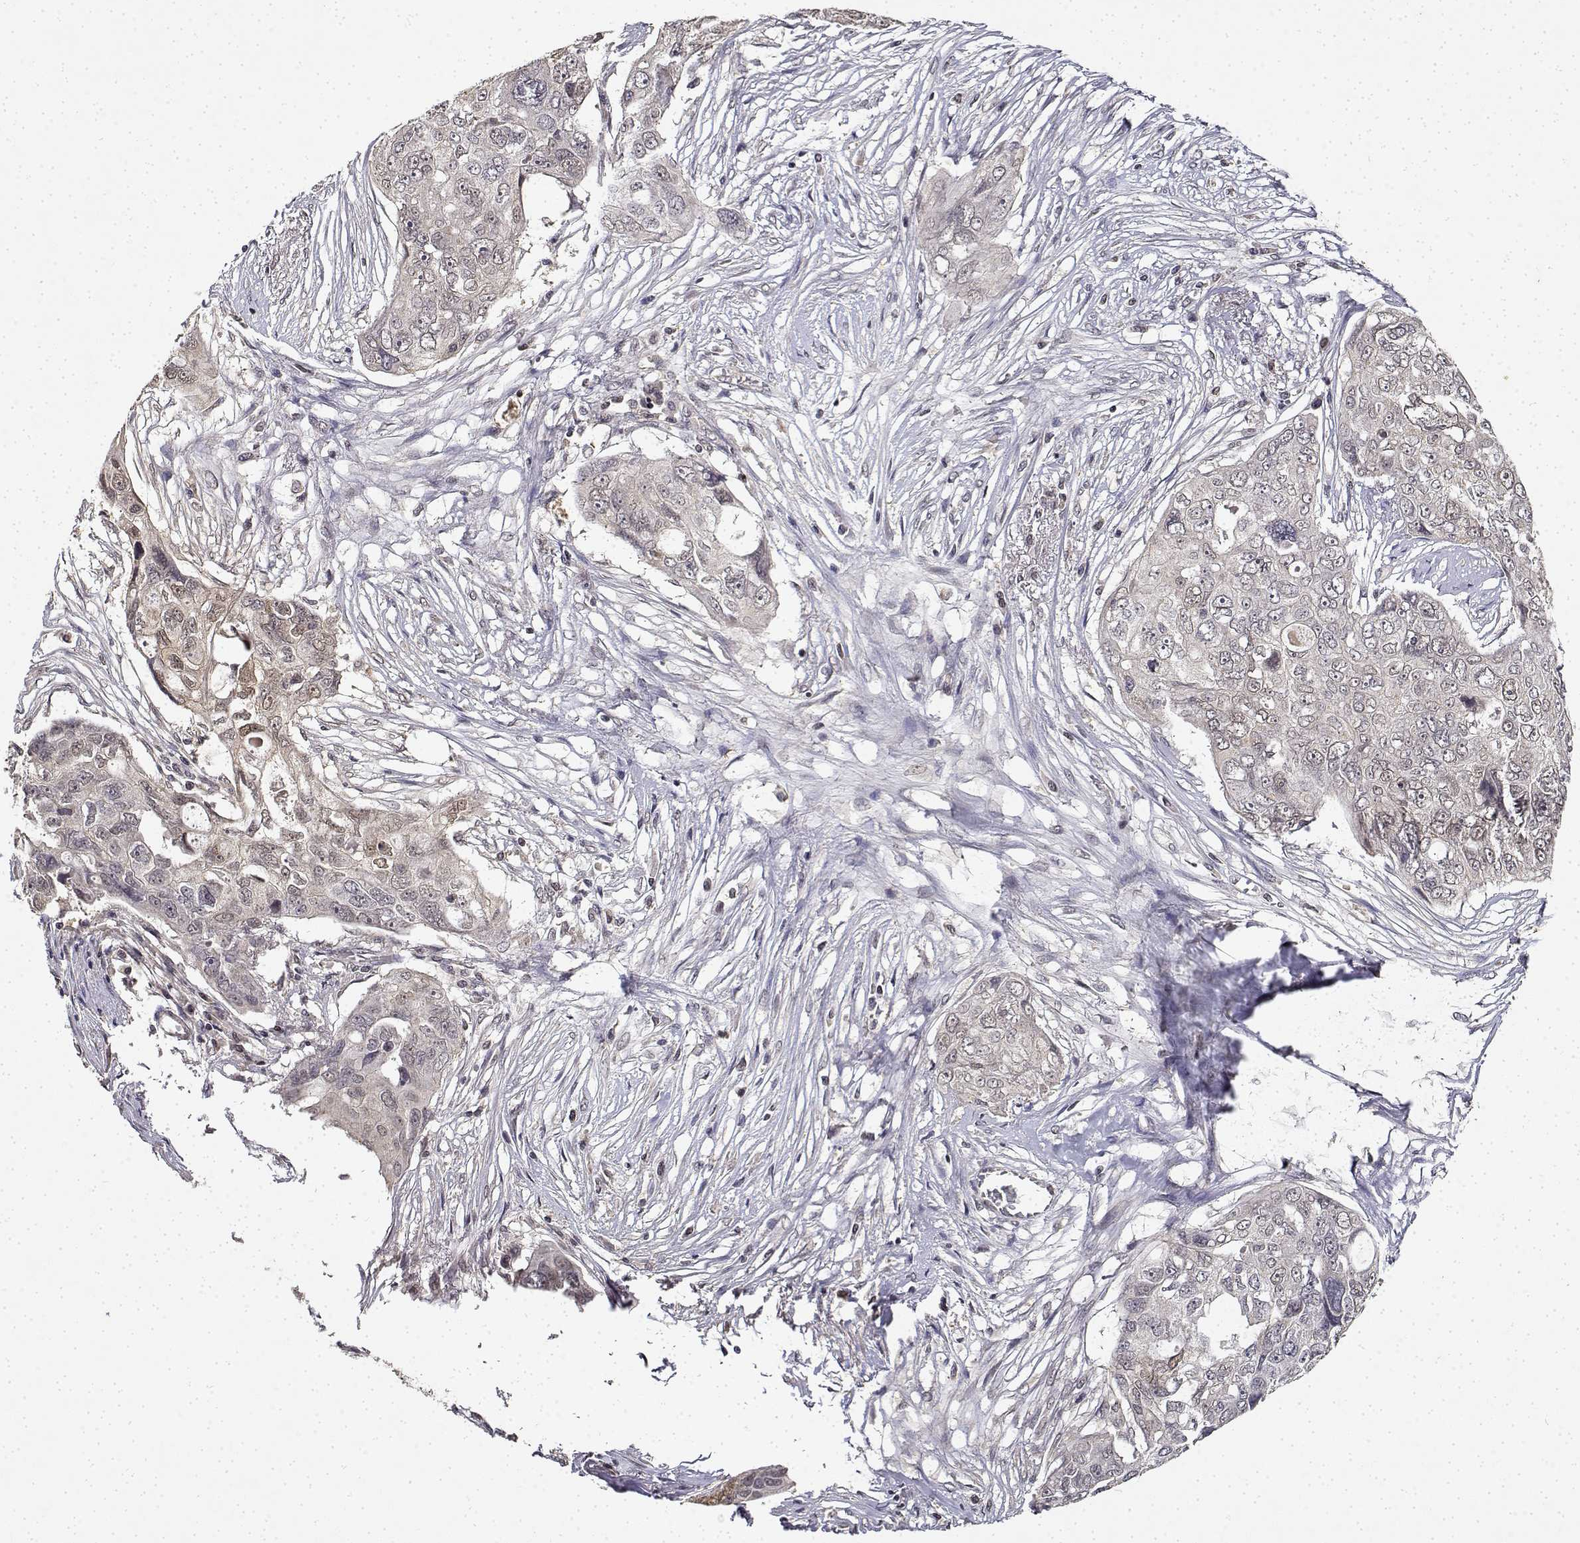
{"staining": {"intensity": "weak", "quantity": "<25%", "location": "cytoplasmic/membranous"}, "tissue": "ovarian cancer", "cell_type": "Tumor cells", "image_type": "cancer", "snomed": [{"axis": "morphology", "description": "Carcinoma, endometroid"}, {"axis": "topography", "description": "Ovary"}], "caption": "Tumor cells are negative for protein expression in human endometroid carcinoma (ovarian).", "gene": "BDNF", "patient": {"sex": "female", "age": 70}}